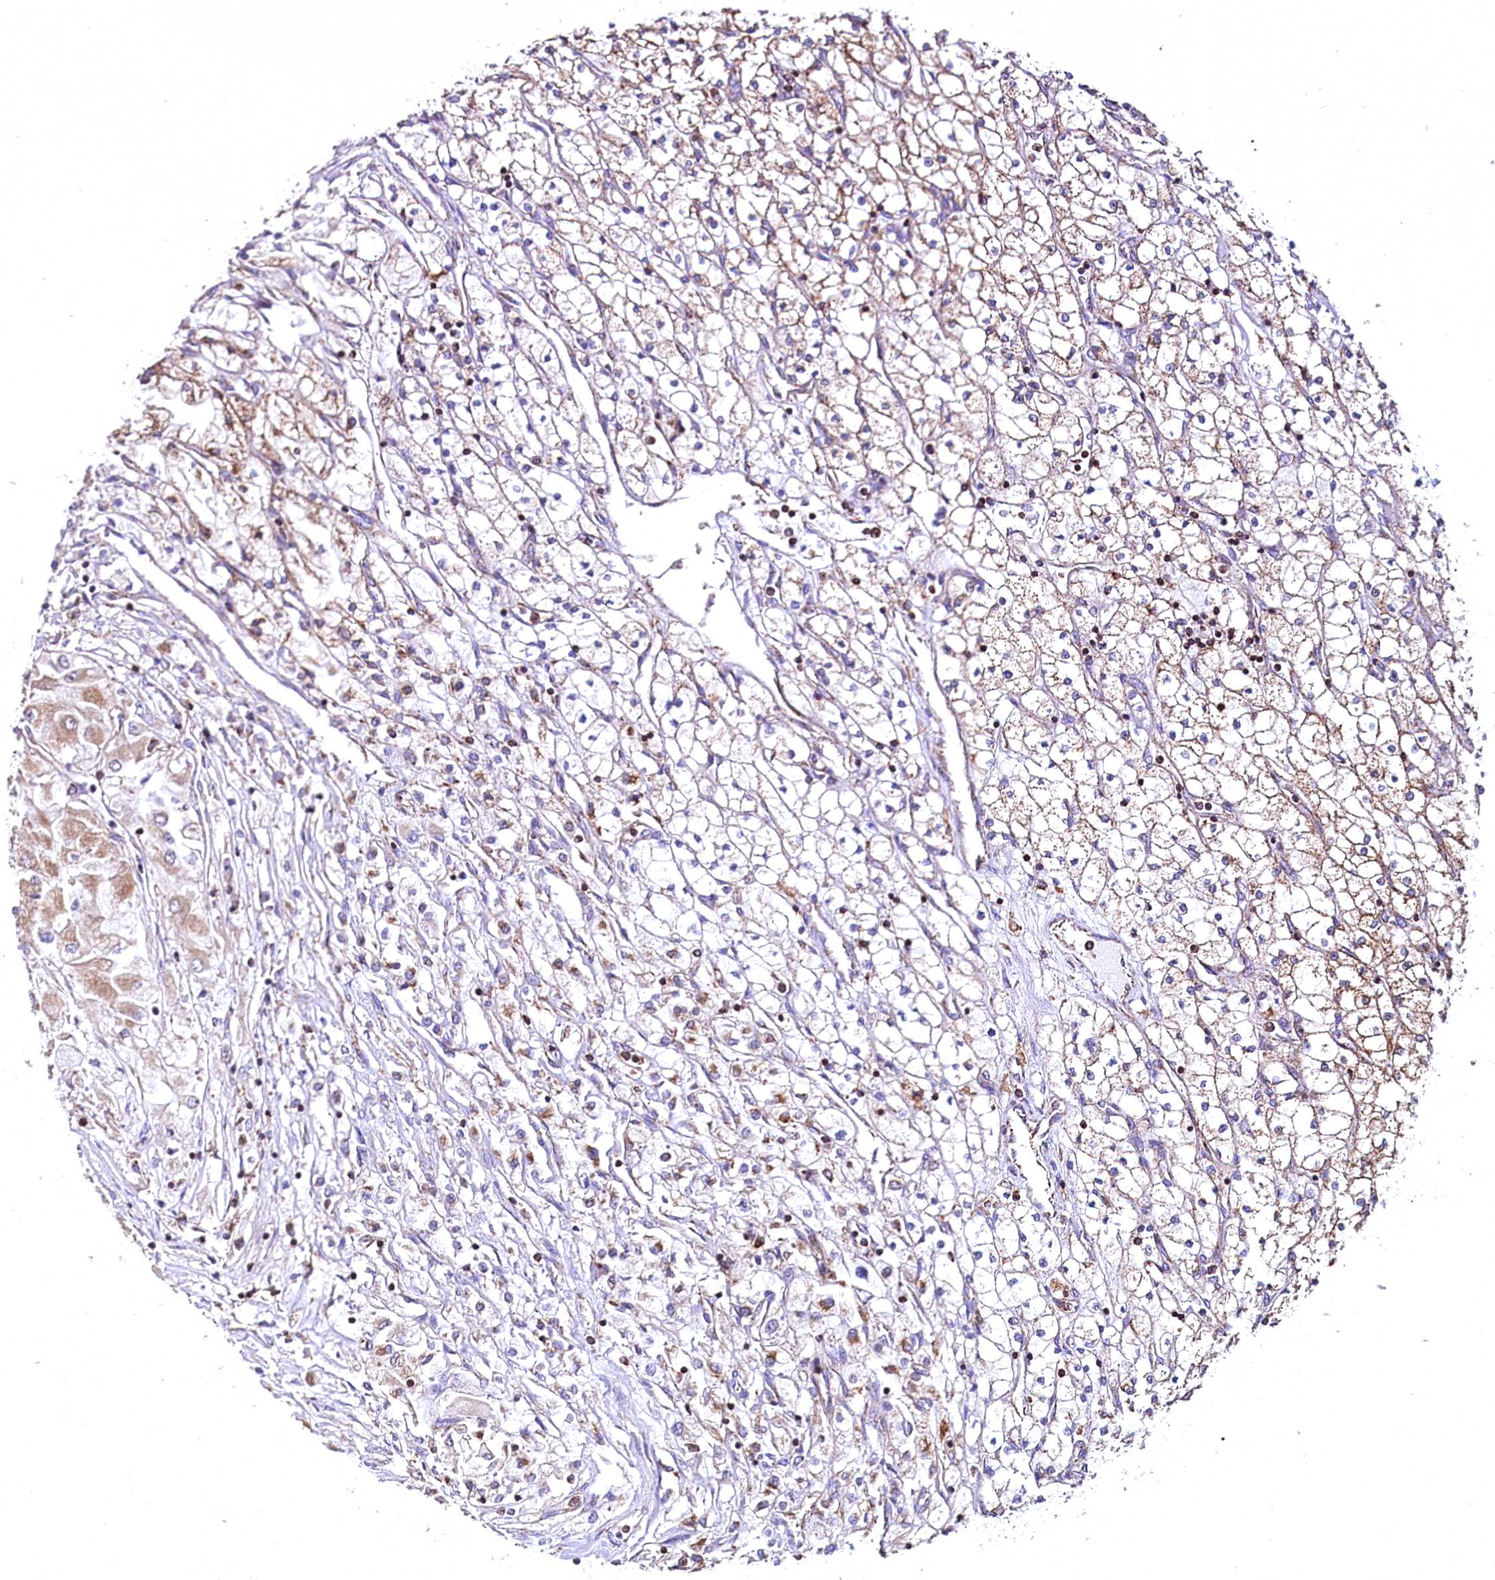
{"staining": {"intensity": "moderate", "quantity": "<25%", "location": "cytoplasmic/membranous"}, "tissue": "renal cancer", "cell_type": "Tumor cells", "image_type": "cancer", "snomed": [{"axis": "morphology", "description": "Adenocarcinoma, NOS"}, {"axis": "topography", "description": "Kidney"}], "caption": "Immunohistochemistry (IHC) of human adenocarcinoma (renal) displays low levels of moderate cytoplasmic/membranous expression in approximately <25% of tumor cells. The protein of interest is stained brown, and the nuclei are stained in blue (DAB (3,3'-diaminobenzidine) IHC with brightfield microscopy, high magnification).", "gene": "NUDT15", "patient": {"sex": "male", "age": 80}}